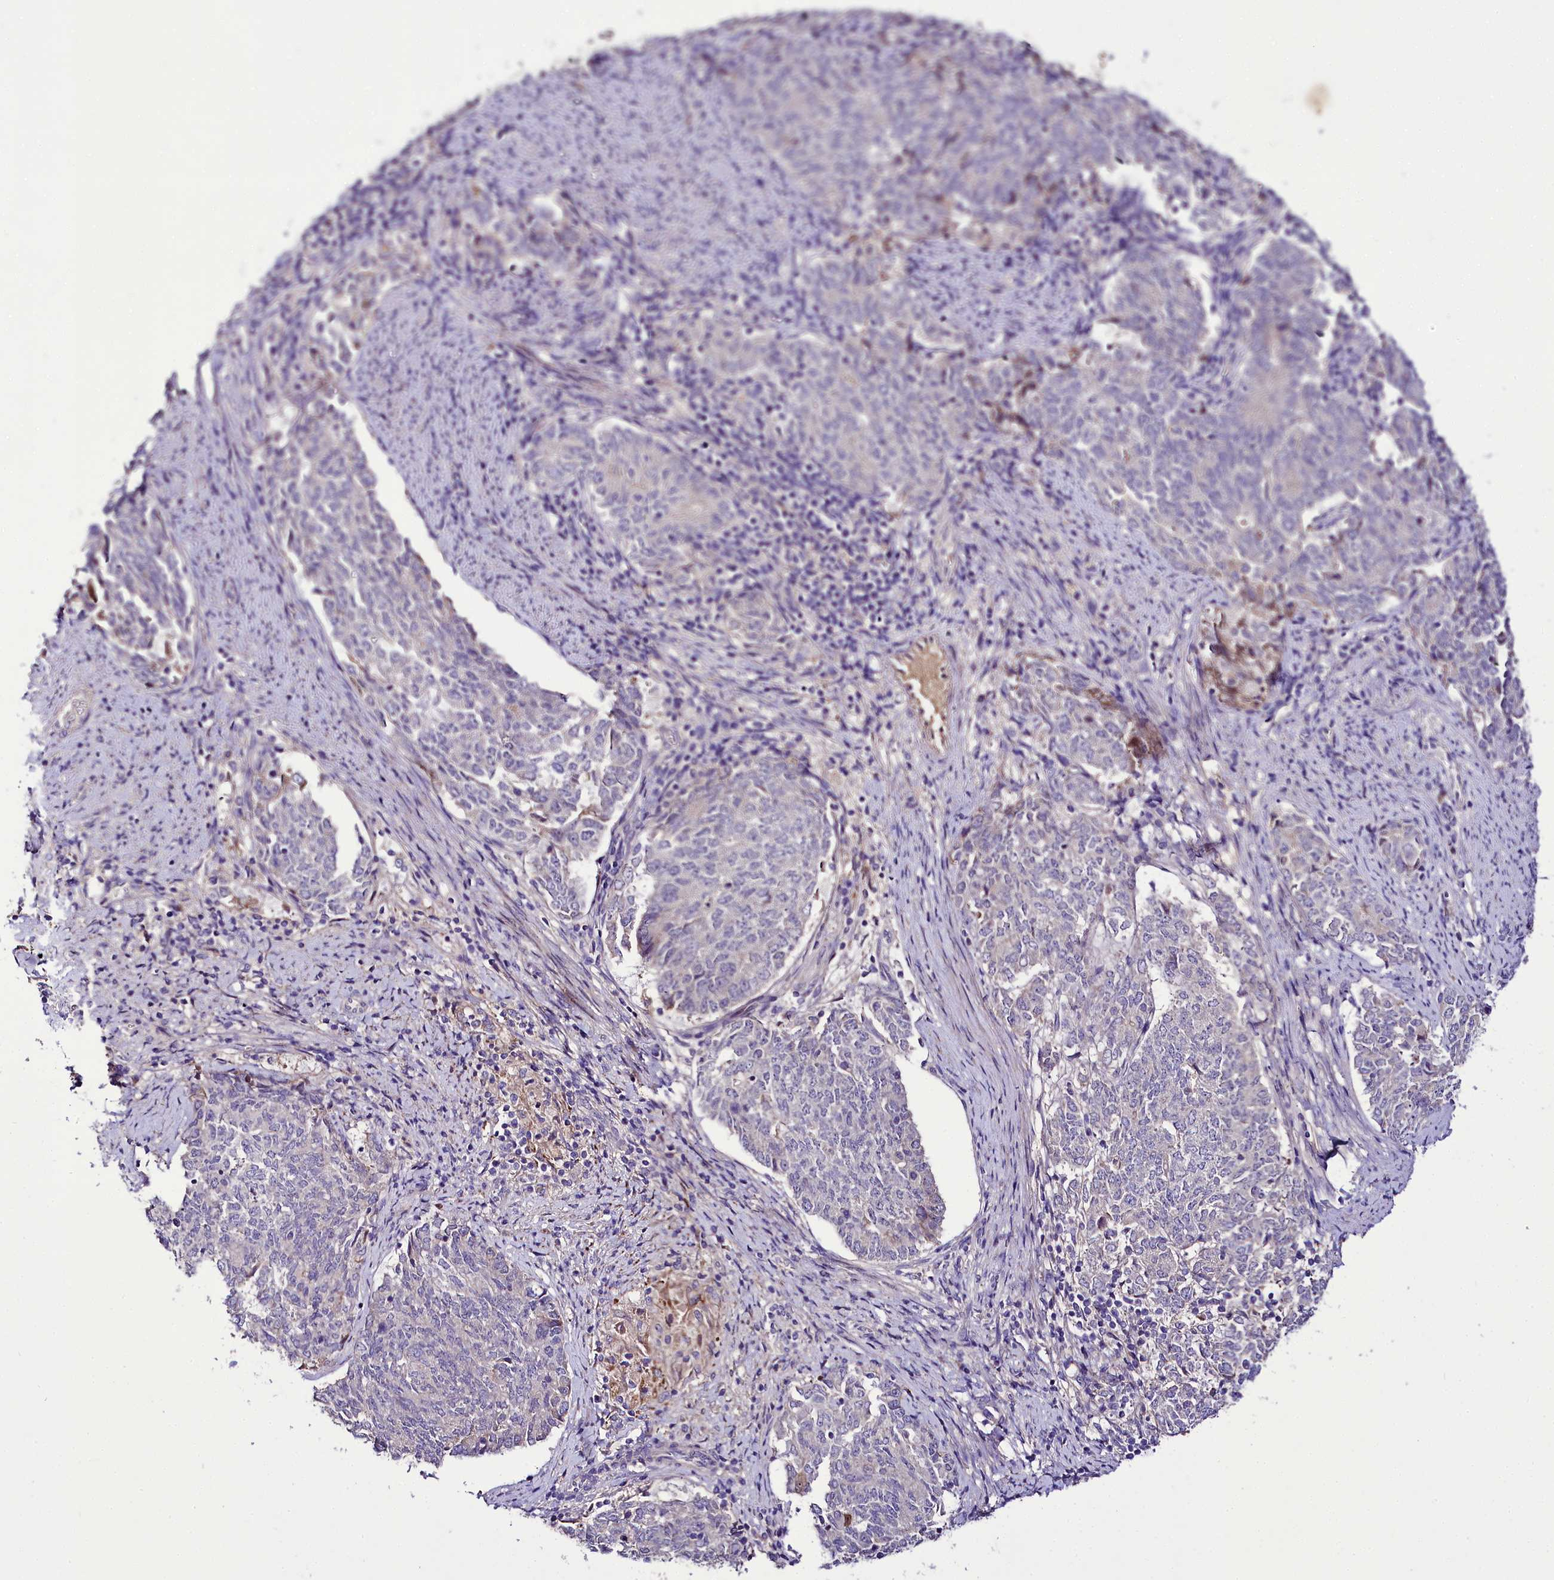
{"staining": {"intensity": "negative", "quantity": "none", "location": "none"}, "tissue": "endometrial cancer", "cell_type": "Tumor cells", "image_type": "cancer", "snomed": [{"axis": "morphology", "description": "Adenocarcinoma, NOS"}, {"axis": "topography", "description": "Endometrium"}], "caption": "Endometrial cancer (adenocarcinoma) was stained to show a protein in brown. There is no significant expression in tumor cells.", "gene": "PPP1R32", "patient": {"sex": "female", "age": 80}}